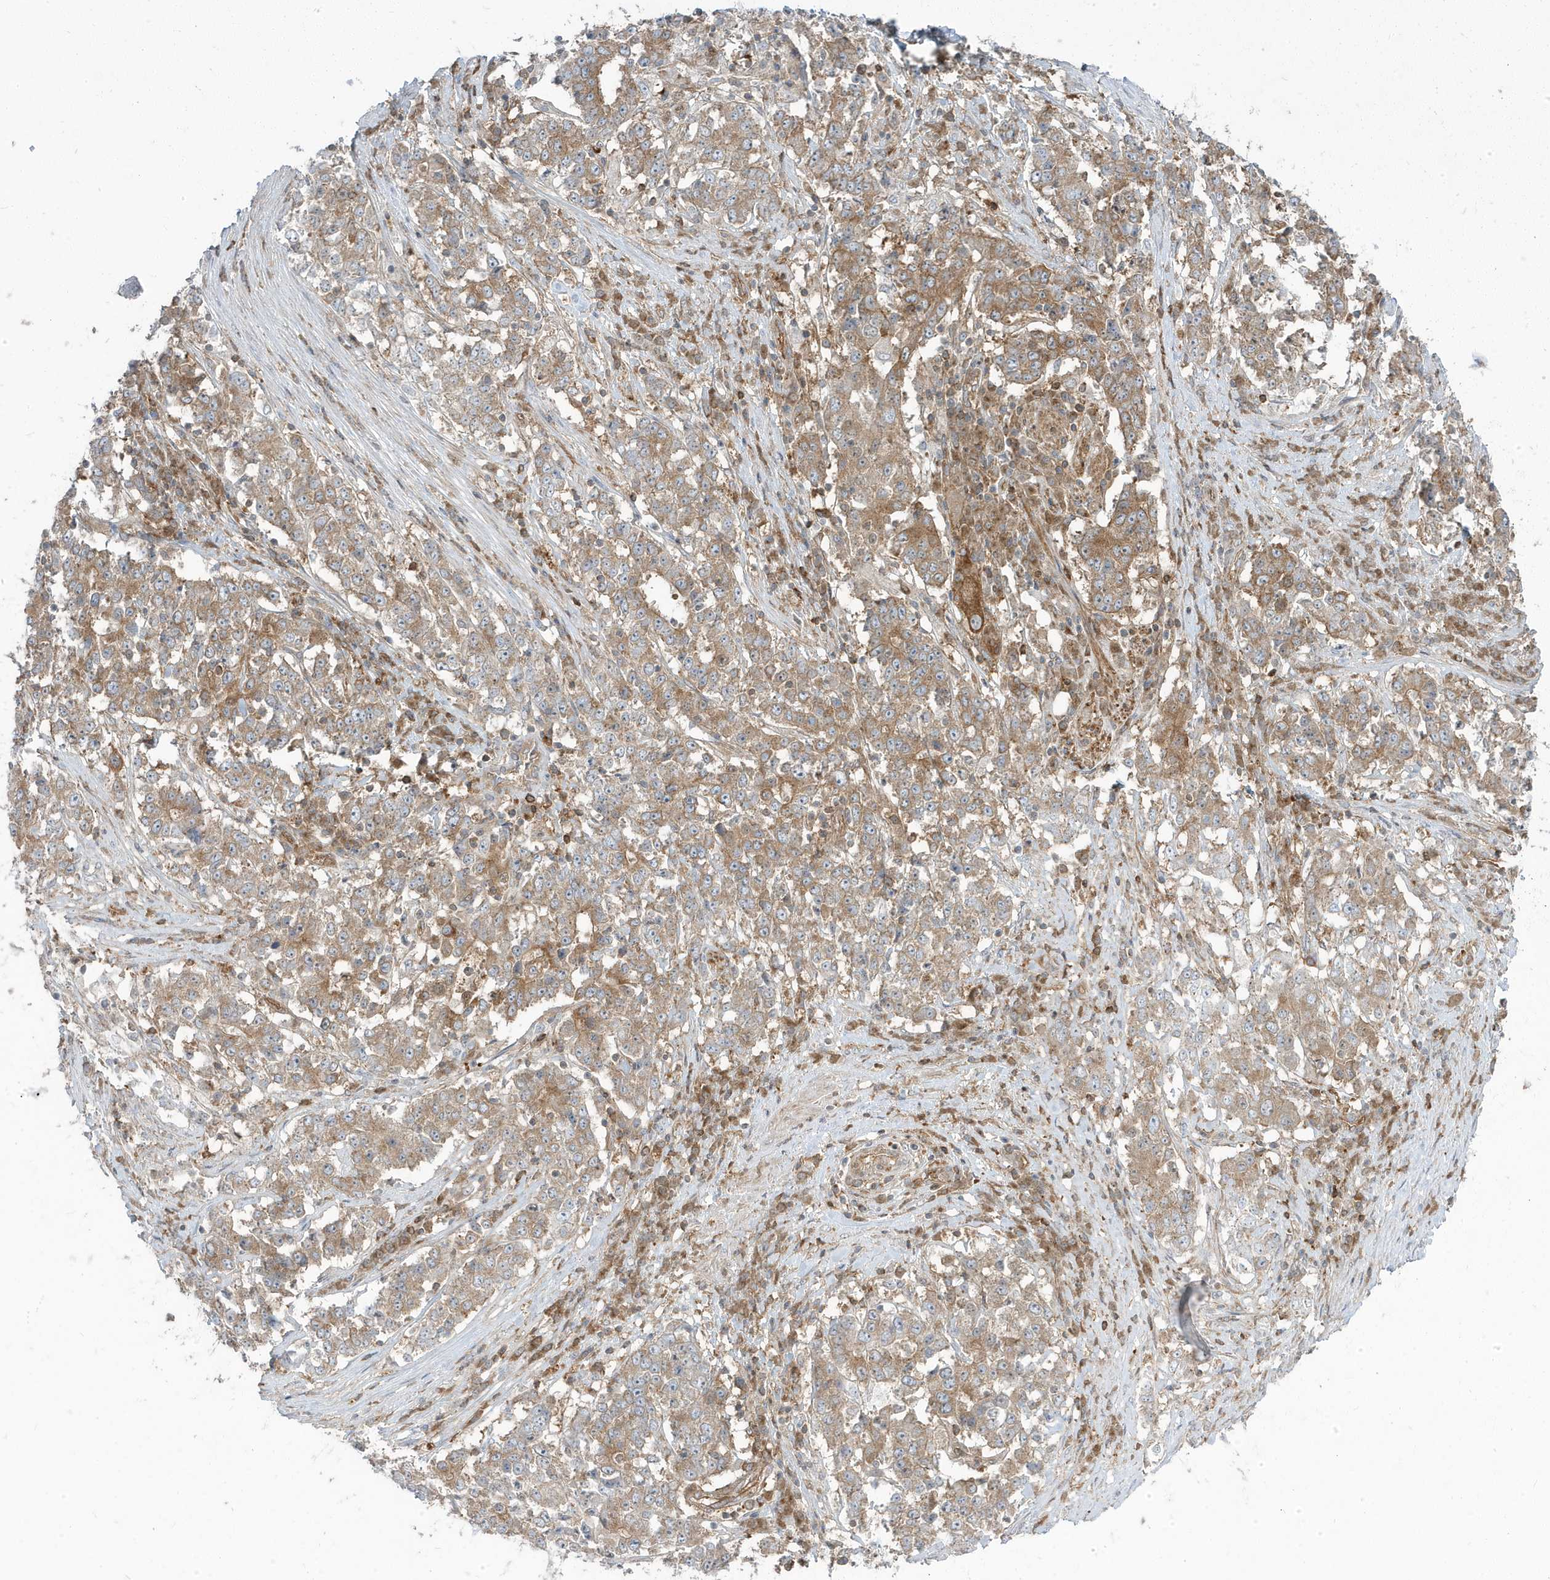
{"staining": {"intensity": "moderate", "quantity": ">75%", "location": "cytoplasmic/membranous"}, "tissue": "stomach cancer", "cell_type": "Tumor cells", "image_type": "cancer", "snomed": [{"axis": "morphology", "description": "Adenocarcinoma, NOS"}, {"axis": "topography", "description": "Stomach"}], "caption": "The histopathology image exhibits immunohistochemical staining of stomach adenocarcinoma. There is moderate cytoplasmic/membranous positivity is identified in about >75% of tumor cells.", "gene": "STAM", "patient": {"sex": "male", "age": 59}}